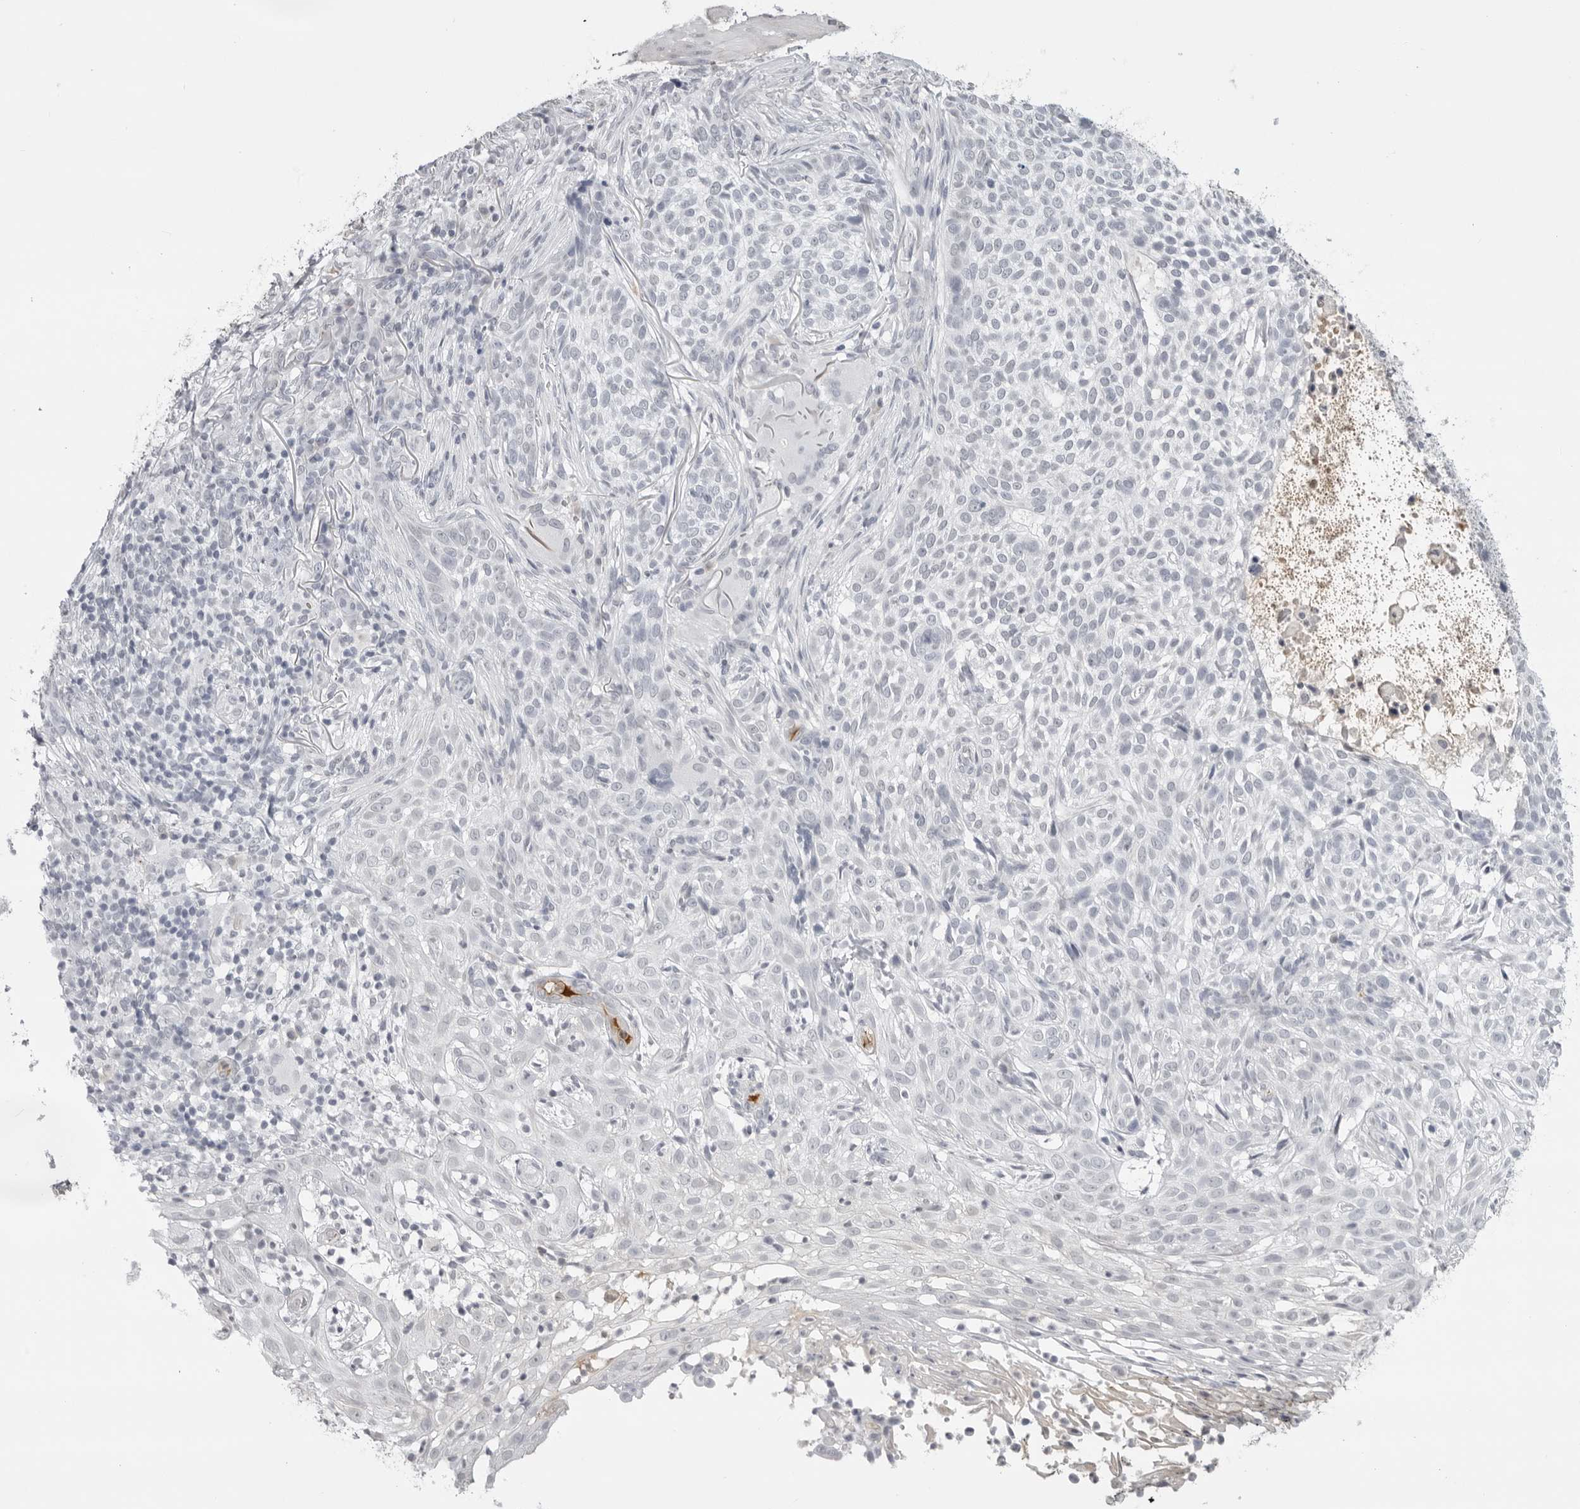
{"staining": {"intensity": "negative", "quantity": "none", "location": "none"}, "tissue": "skin cancer", "cell_type": "Tumor cells", "image_type": "cancer", "snomed": [{"axis": "morphology", "description": "Basal cell carcinoma"}, {"axis": "topography", "description": "Skin"}], "caption": "IHC micrograph of neoplastic tissue: human skin cancer (basal cell carcinoma) stained with DAB (3,3'-diaminobenzidine) exhibits no significant protein positivity in tumor cells. (DAB (3,3'-diaminobenzidine) IHC visualized using brightfield microscopy, high magnification).", "gene": "SERPINF2", "patient": {"sex": "female", "age": 64}}